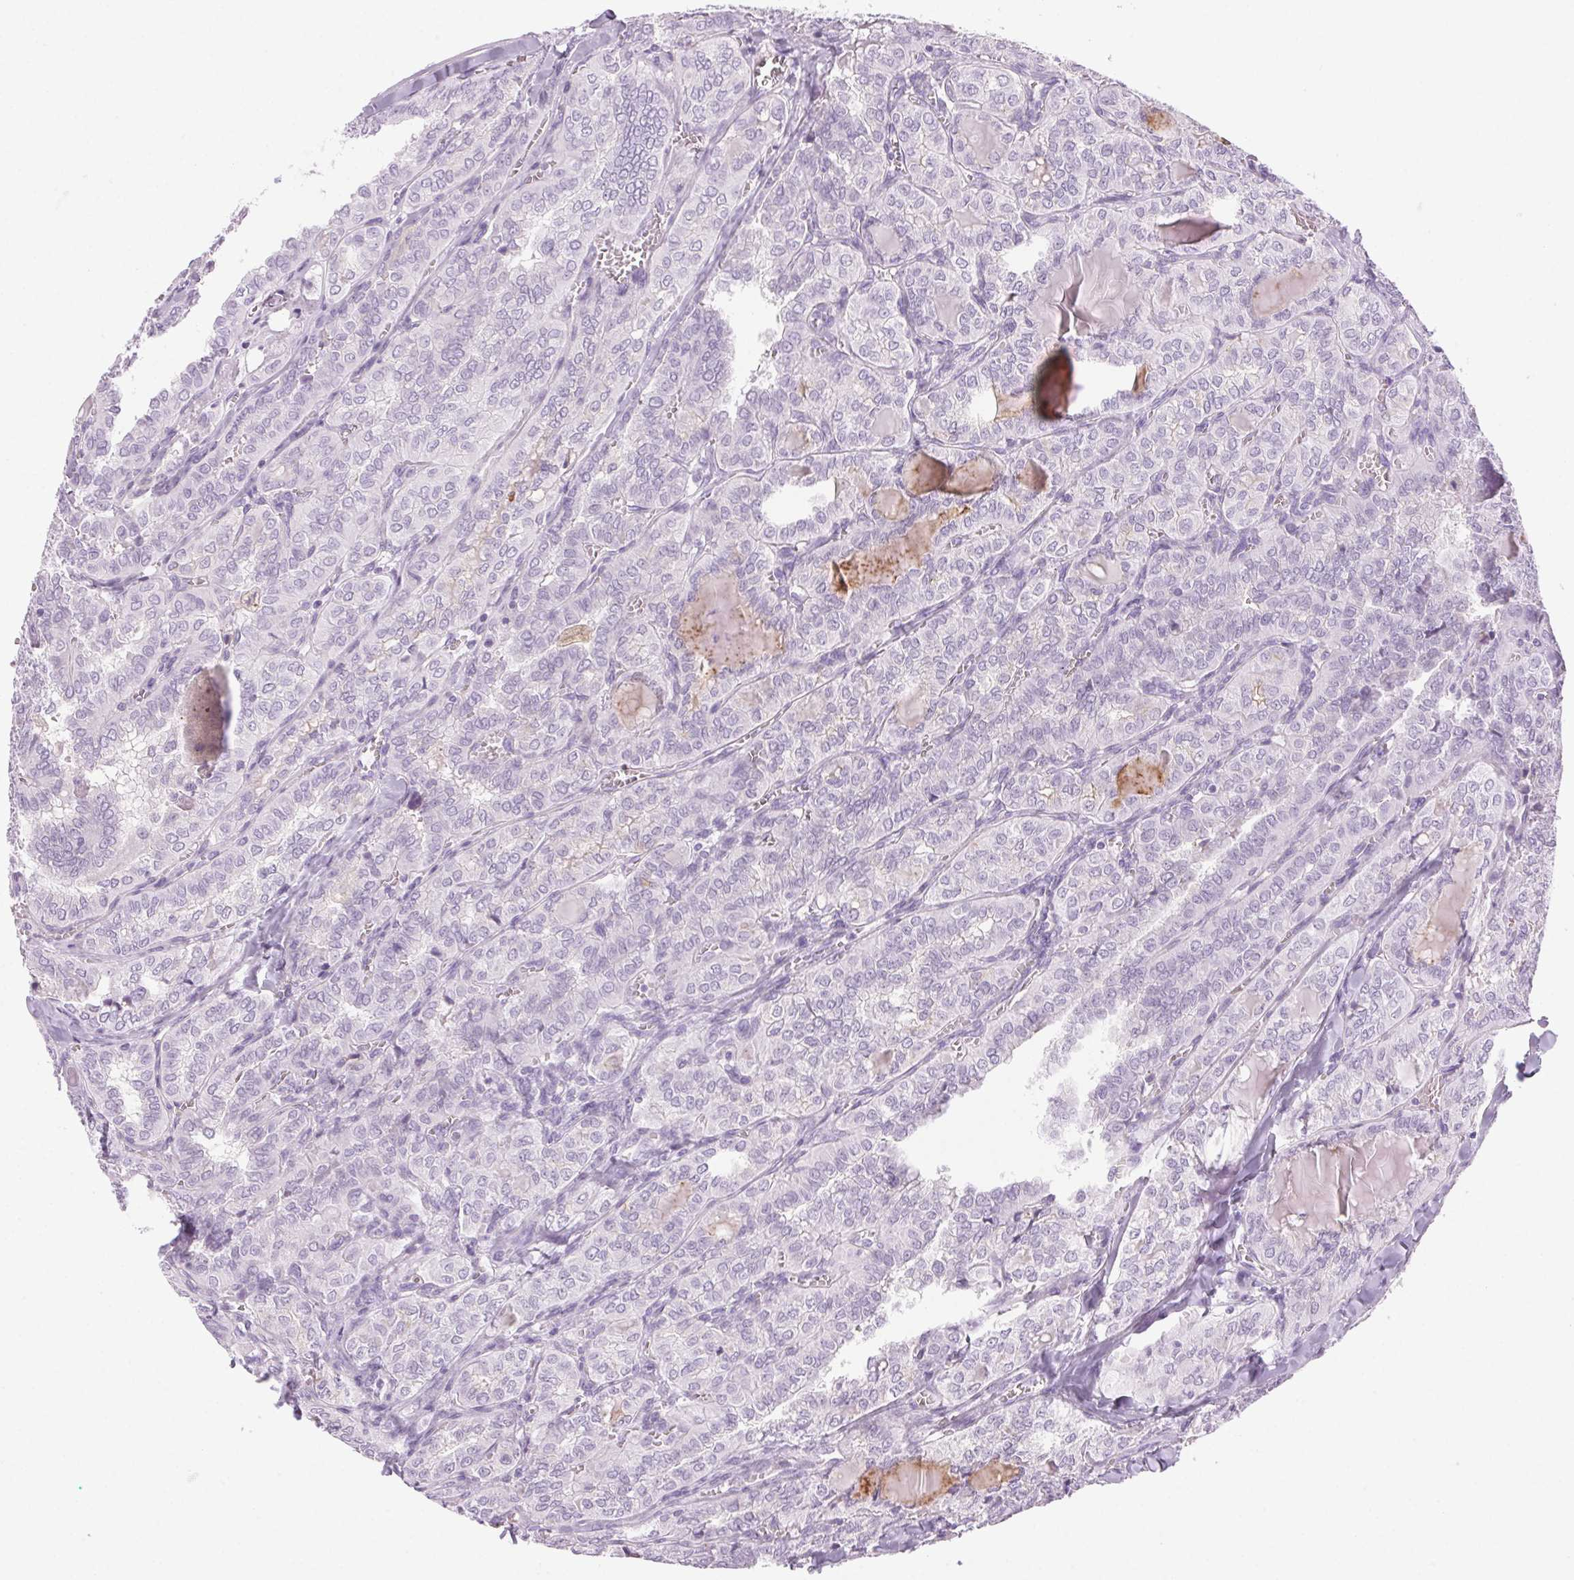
{"staining": {"intensity": "negative", "quantity": "none", "location": "none"}, "tissue": "thyroid cancer", "cell_type": "Tumor cells", "image_type": "cancer", "snomed": [{"axis": "morphology", "description": "Papillary adenocarcinoma, NOS"}, {"axis": "topography", "description": "Thyroid gland"}], "caption": "Immunohistochemical staining of human thyroid papillary adenocarcinoma shows no significant expression in tumor cells. Brightfield microscopy of immunohistochemistry (IHC) stained with DAB (3,3'-diaminobenzidine) (brown) and hematoxylin (blue), captured at high magnification.", "gene": "LRP2", "patient": {"sex": "female", "age": 41}}